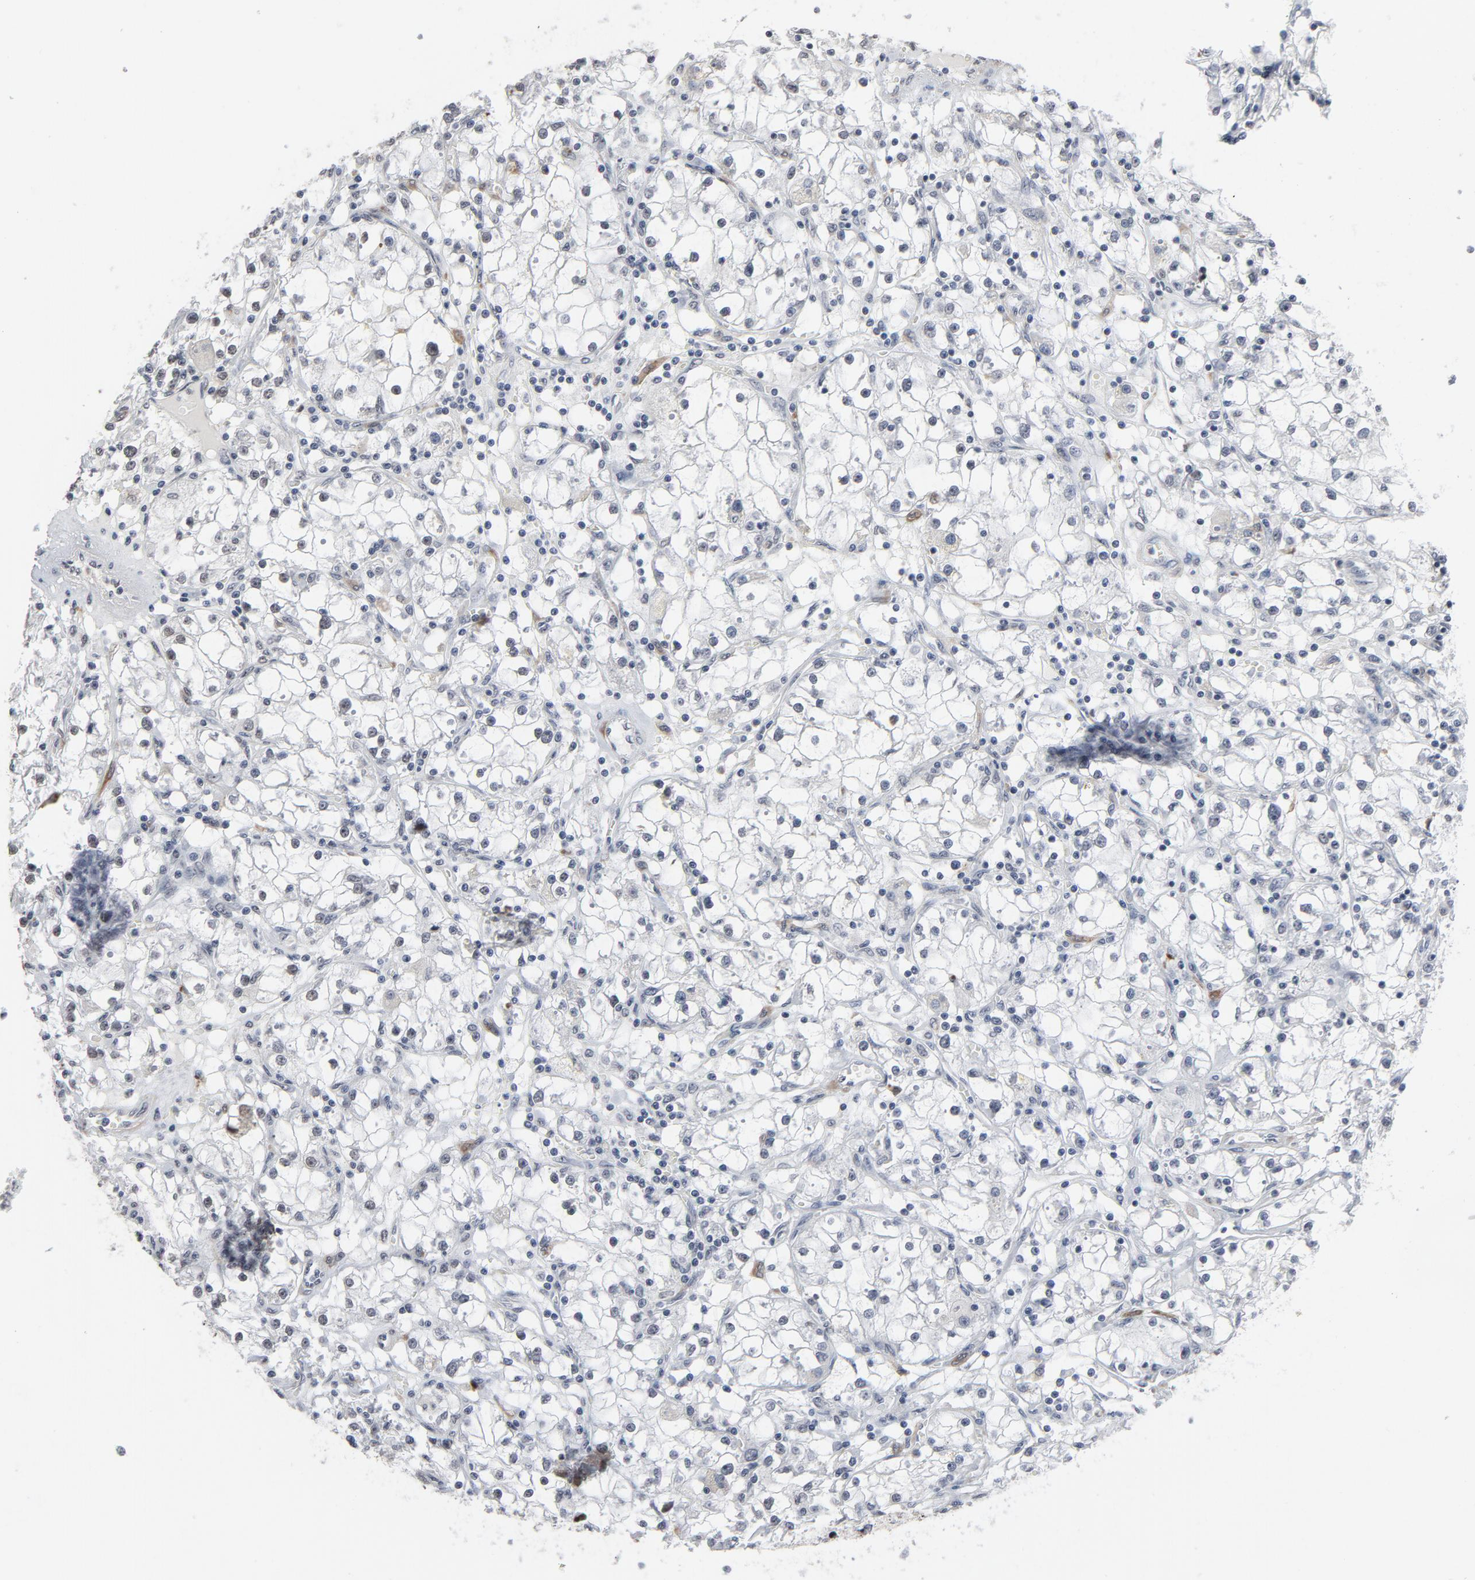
{"staining": {"intensity": "negative", "quantity": "none", "location": "none"}, "tissue": "renal cancer", "cell_type": "Tumor cells", "image_type": "cancer", "snomed": [{"axis": "morphology", "description": "Adenocarcinoma, NOS"}, {"axis": "topography", "description": "Kidney"}], "caption": "The image reveals no significant staining in tumor cells of renal cancer (adenocarcinoma).", "gene": "MRE11", "patient": {"sex": "male", "age": 56}}